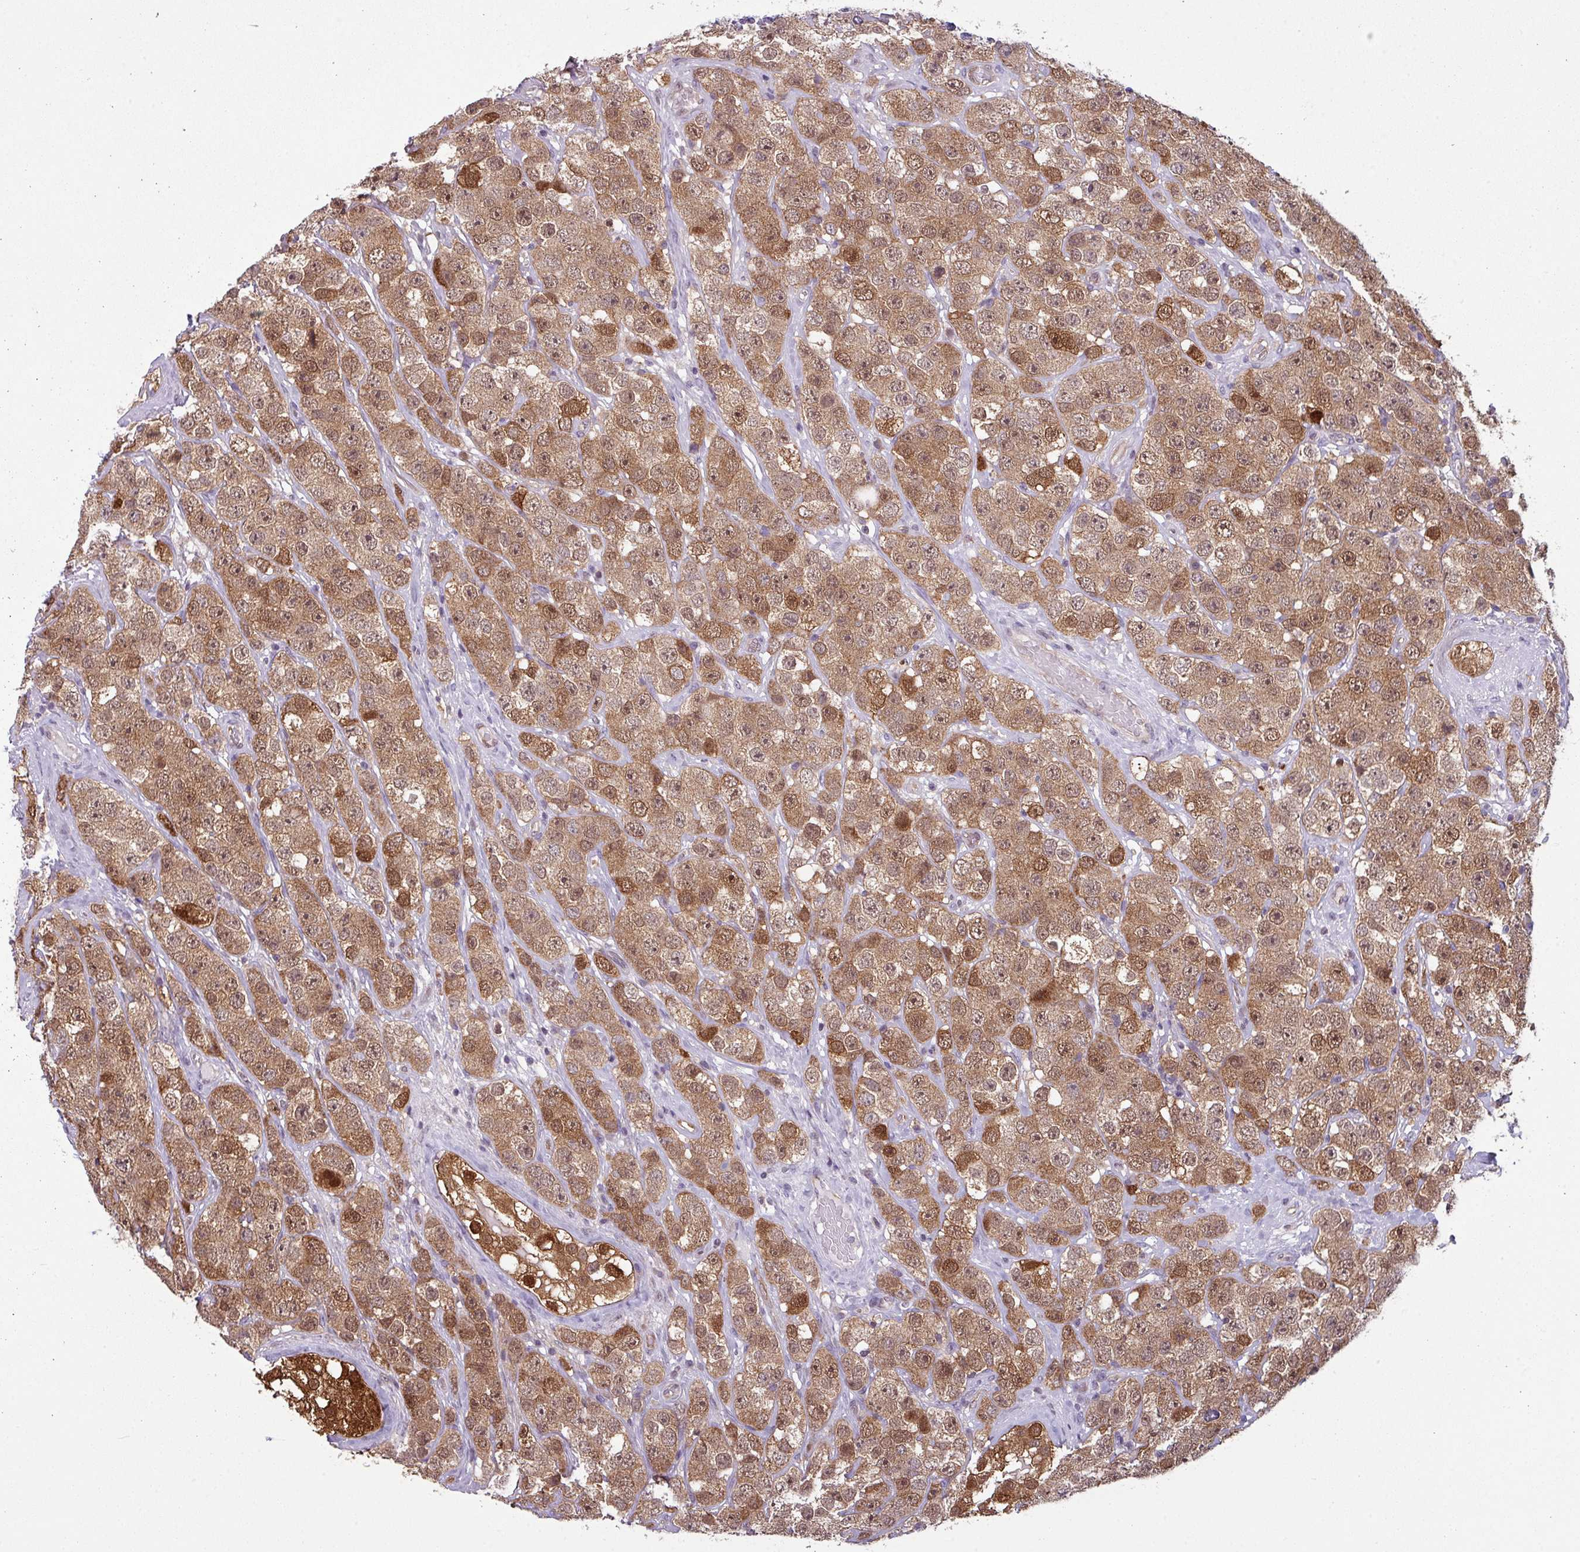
{"staining": {"intensity": "moderate", "quantity": ">75%", "location": "cytoplasmic/membranous,nuclear"}, "tissue": "testis cancer", "cell_type": "Tumor cells", "image_type": "cancer", "snomed": [{"axis": "morphology", "description": "Seminoma, NOS"}, {"axis": "topography", "description": "Testis"}], "caption": "Protein staining by immunohistochemistry (IHC) reveals moderate cytoplasmic/membranous and nuclear staining in approximately >75% of tumor cells in testis cancer. Using DAB (3,3'-diaminobenzidine) (brown) and hematoxylin (blue) stains, captured at high magnification using brightfield microscopy.", "gene": "TTLL12", "patient": {"sex": "male", "age": 28}}